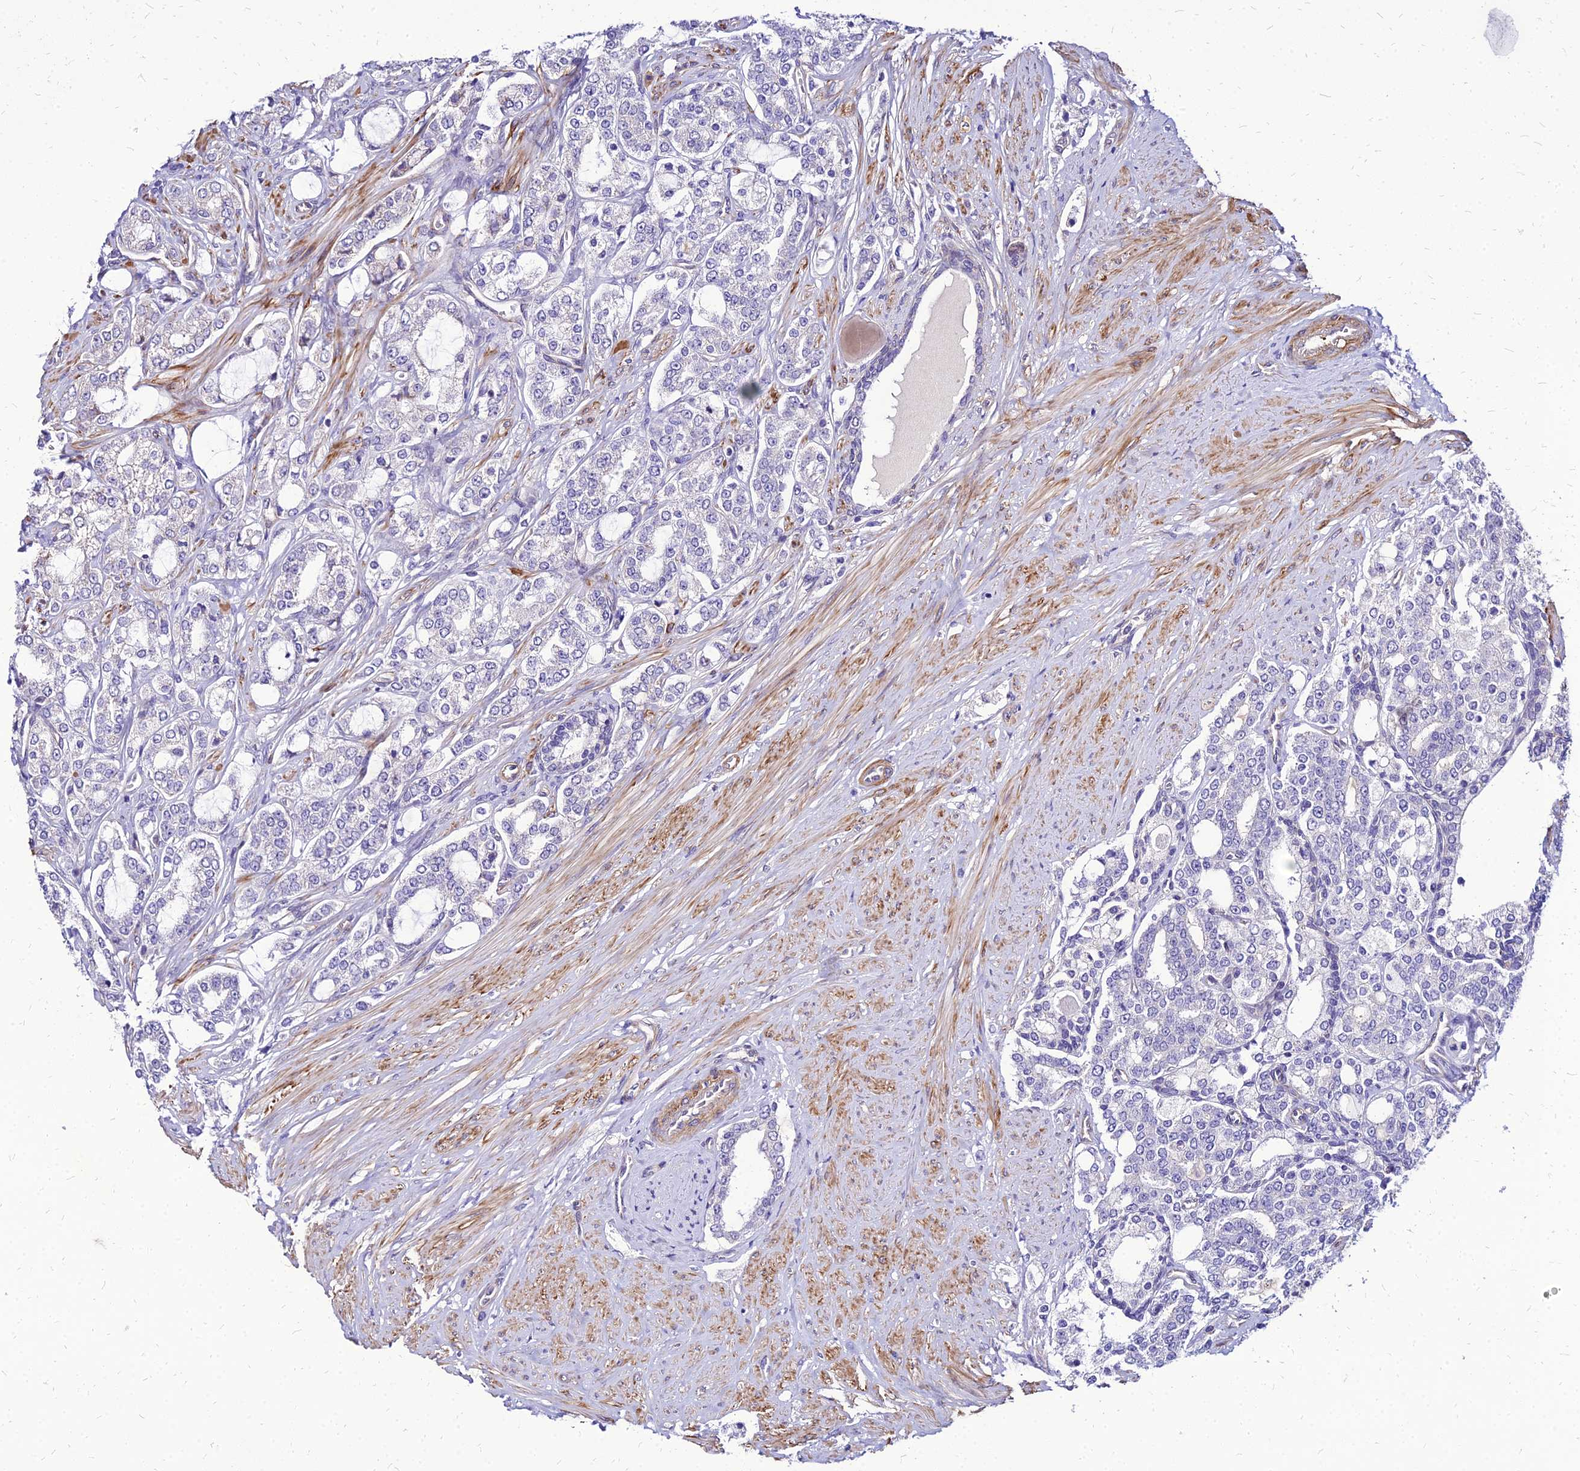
{"staining": {"intensity": "negative", "quantity": "none", "location": "none"}, "tissue": "prostate cancer", "cell_type": "Tumor cells", "image_type": "cancer", "snomed": [{"axis": "morphology", "description": "Adenocarcinoma, High grade"}, {"axis": "topography", "description": "Prostate"}], "caption": "DAB (3,3'-diaminobenzidine) immunohistochemical staining of human prostate cancer exhibits no significant staining in tumor cells. (Brightfield microscopy of DAB immunohistochemistry (IHC) at high magnification).", "gene": "YEATS2", "patient": {"sex": "male", "age": 64}}